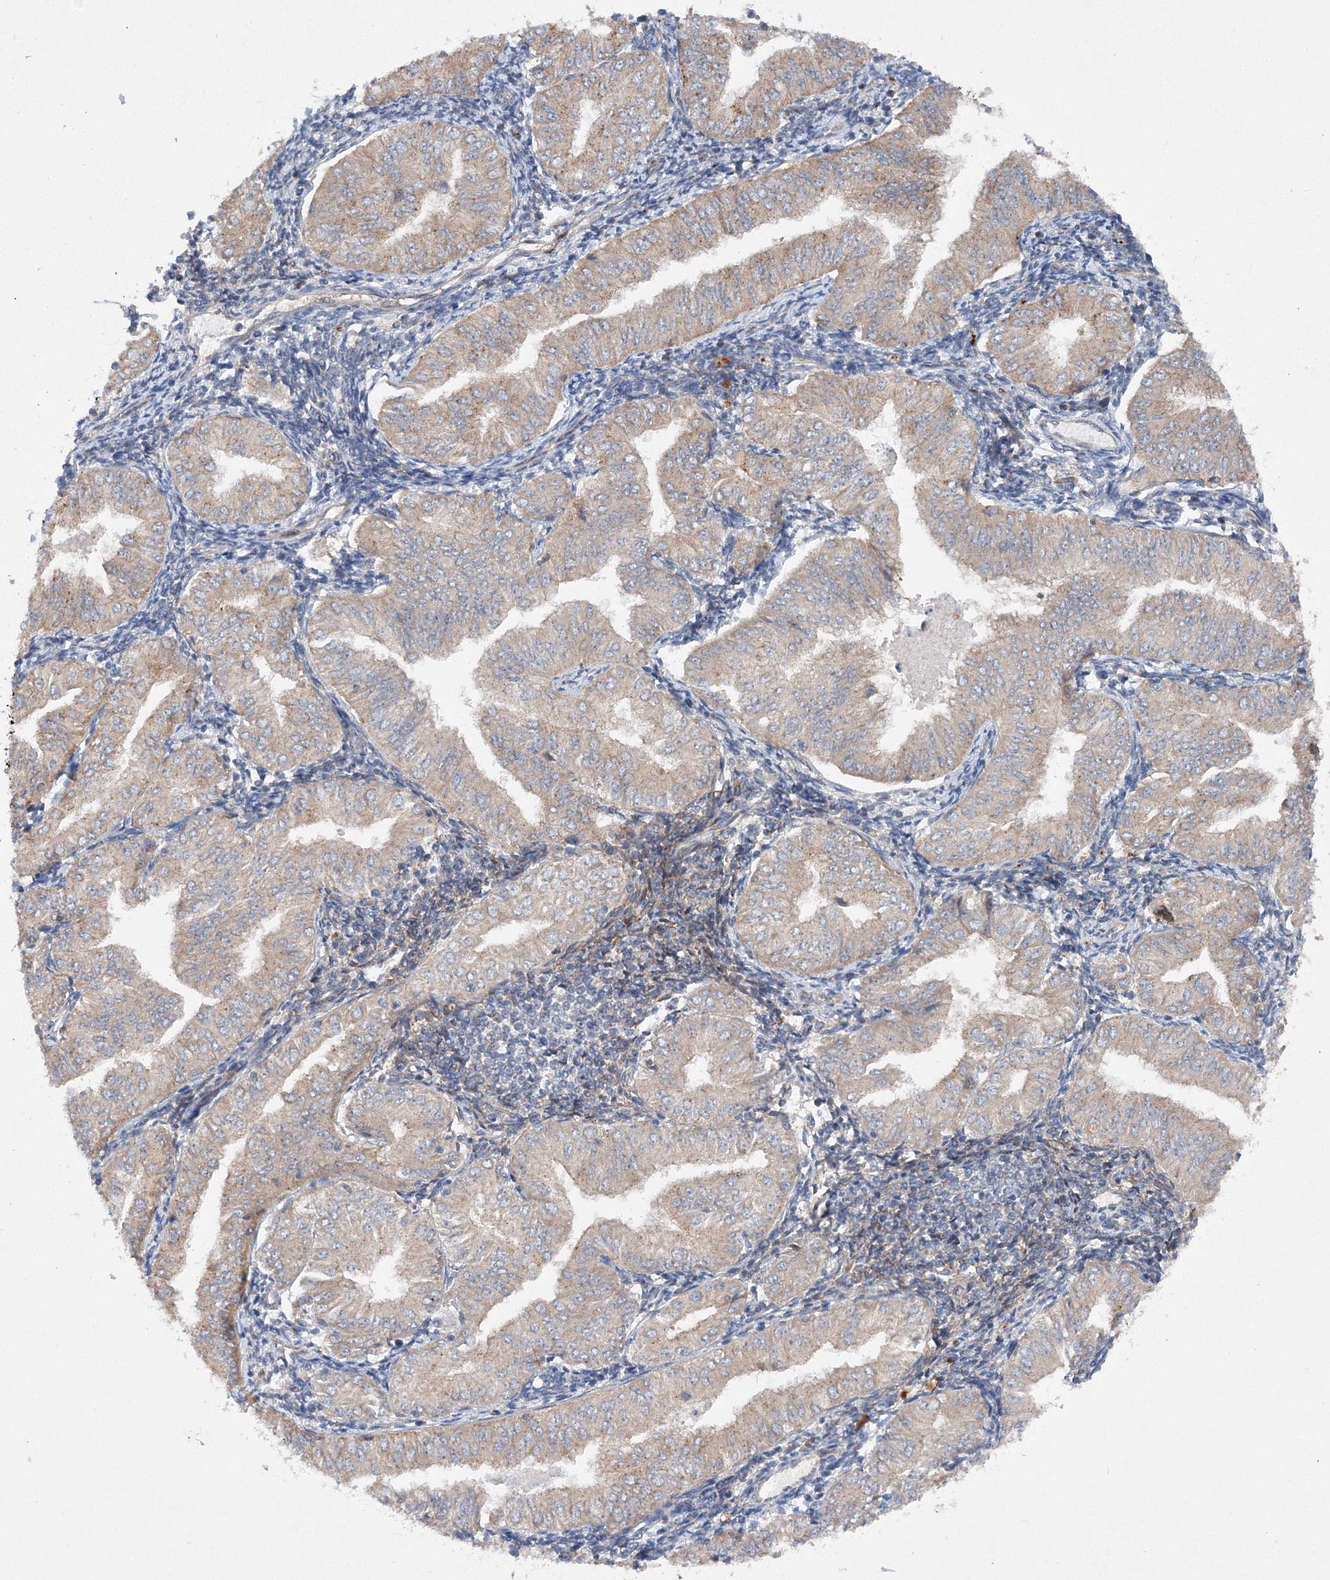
{"staining": {"intensity": "weak", "quantity": "25%-75%", "location": "cytoplasmic/membranous"}, "tissue": "endometrial cancer", "cell_type": "Tumor cells", "image_type": "cancer", "snomed": [{"axis": "morphology", "description": "Normal tissue, NOS"}, {"axis": "morphology", "description": "Adenocarcinoma, NOS"}, {"axis": "topography", "description": "Endometrium"}], "caption": "Adenocarcinoma (endometrial) stained for a protein shows weak cytoplasmic/membranous positivity in tumor cells.", "gene": "SLC36A1", "patient": {"sex": "female", "age": 53}}